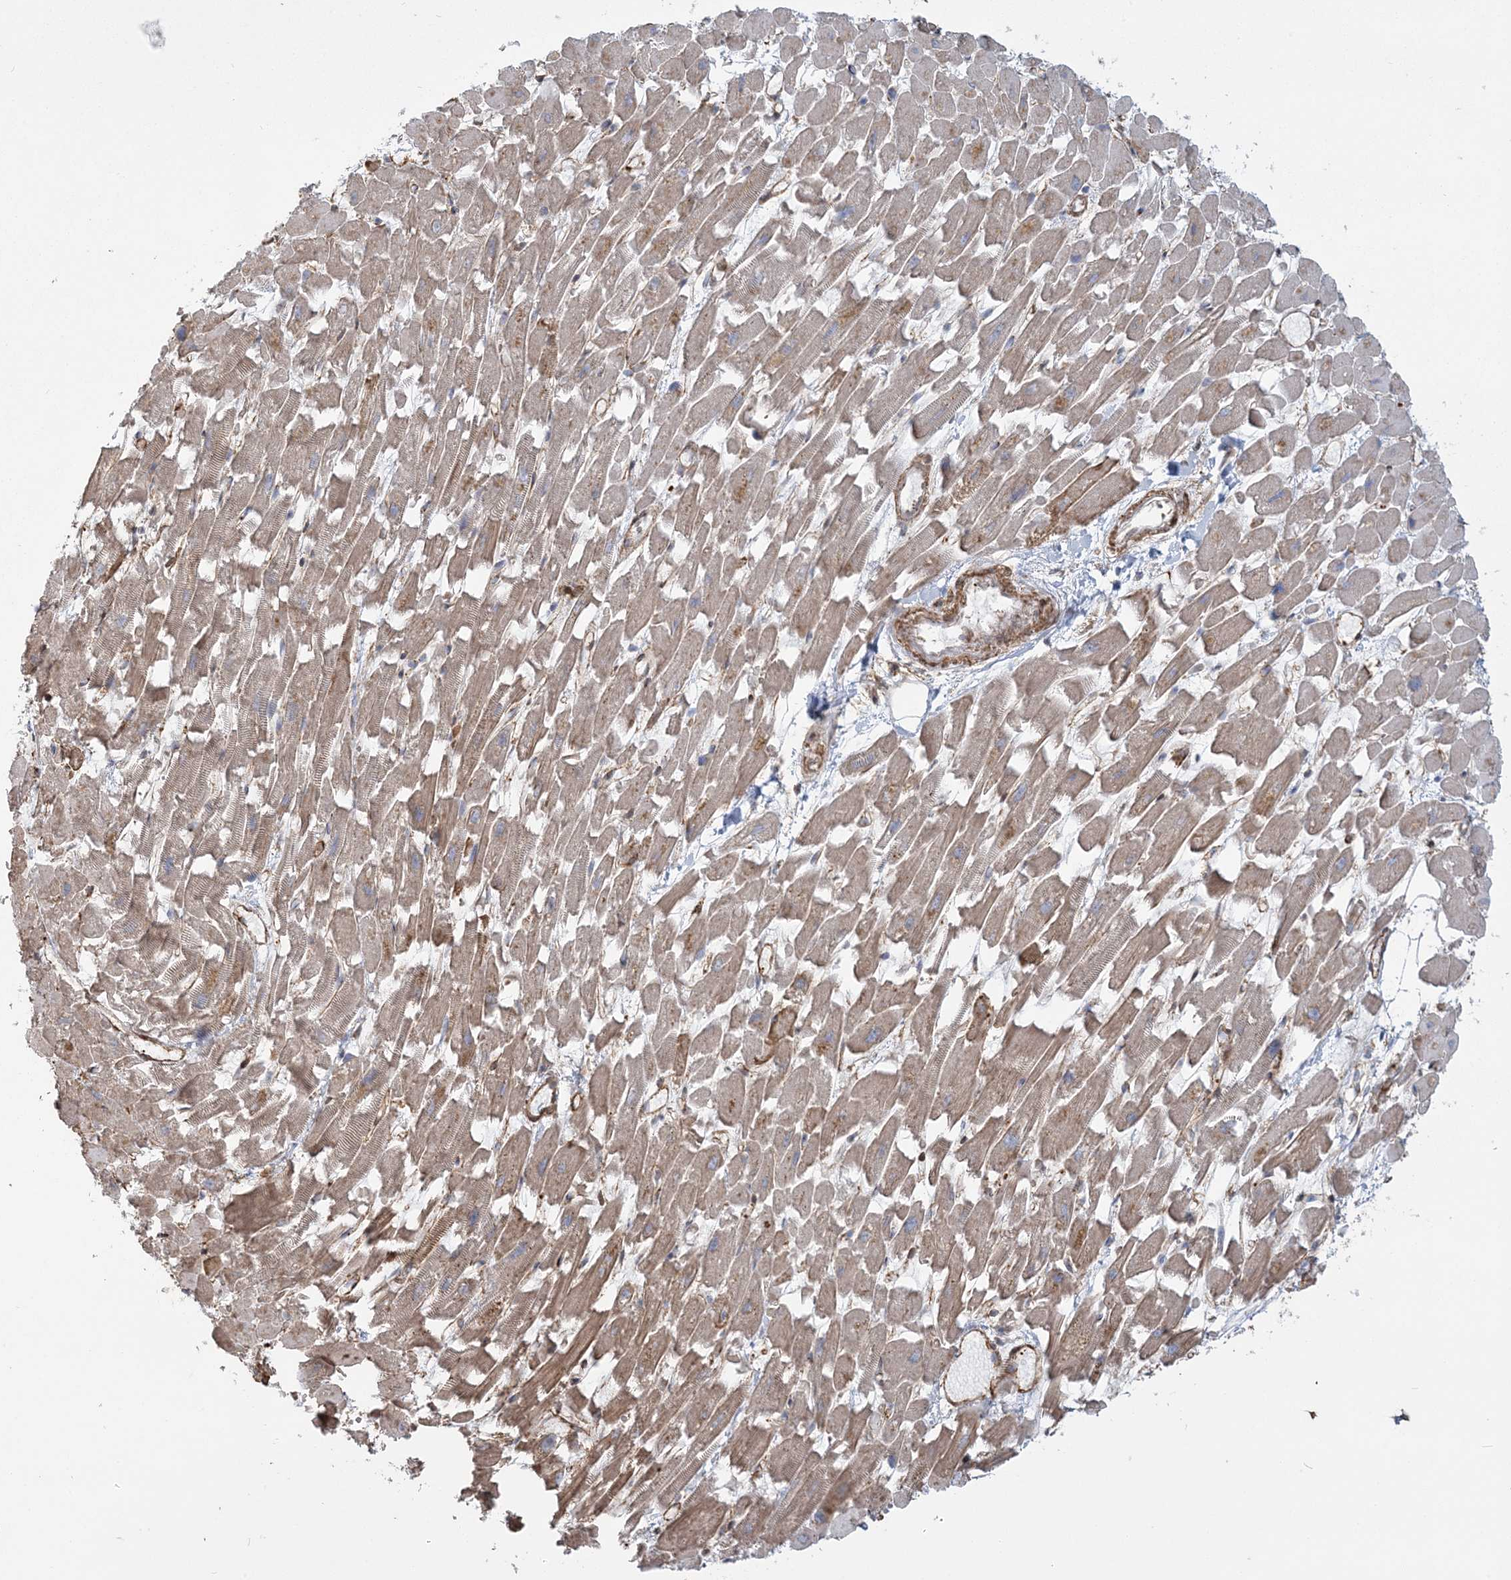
{"staining": {"intensity": "moderate", "quantity": "<25%", "location": "cytoplasmic/membranous"}, "tissue": "heart muscle", "cell_type": "Cardiomyocytes", "image_type": "normal", "snomed": [{"axis": "morphology", "description": "Normal tissue, NOS"}, {"axis": "topography", "description": "Heart"}], "caption": "Moderate cytoplasmic/membranous staining for a protein is identified in about <25% of cardiomyocytes of normal heart muscle using immunohistochemistry (IHC).", "gene": "TRAF3IP2", "patient": {"sex": "female", "age": 64}}